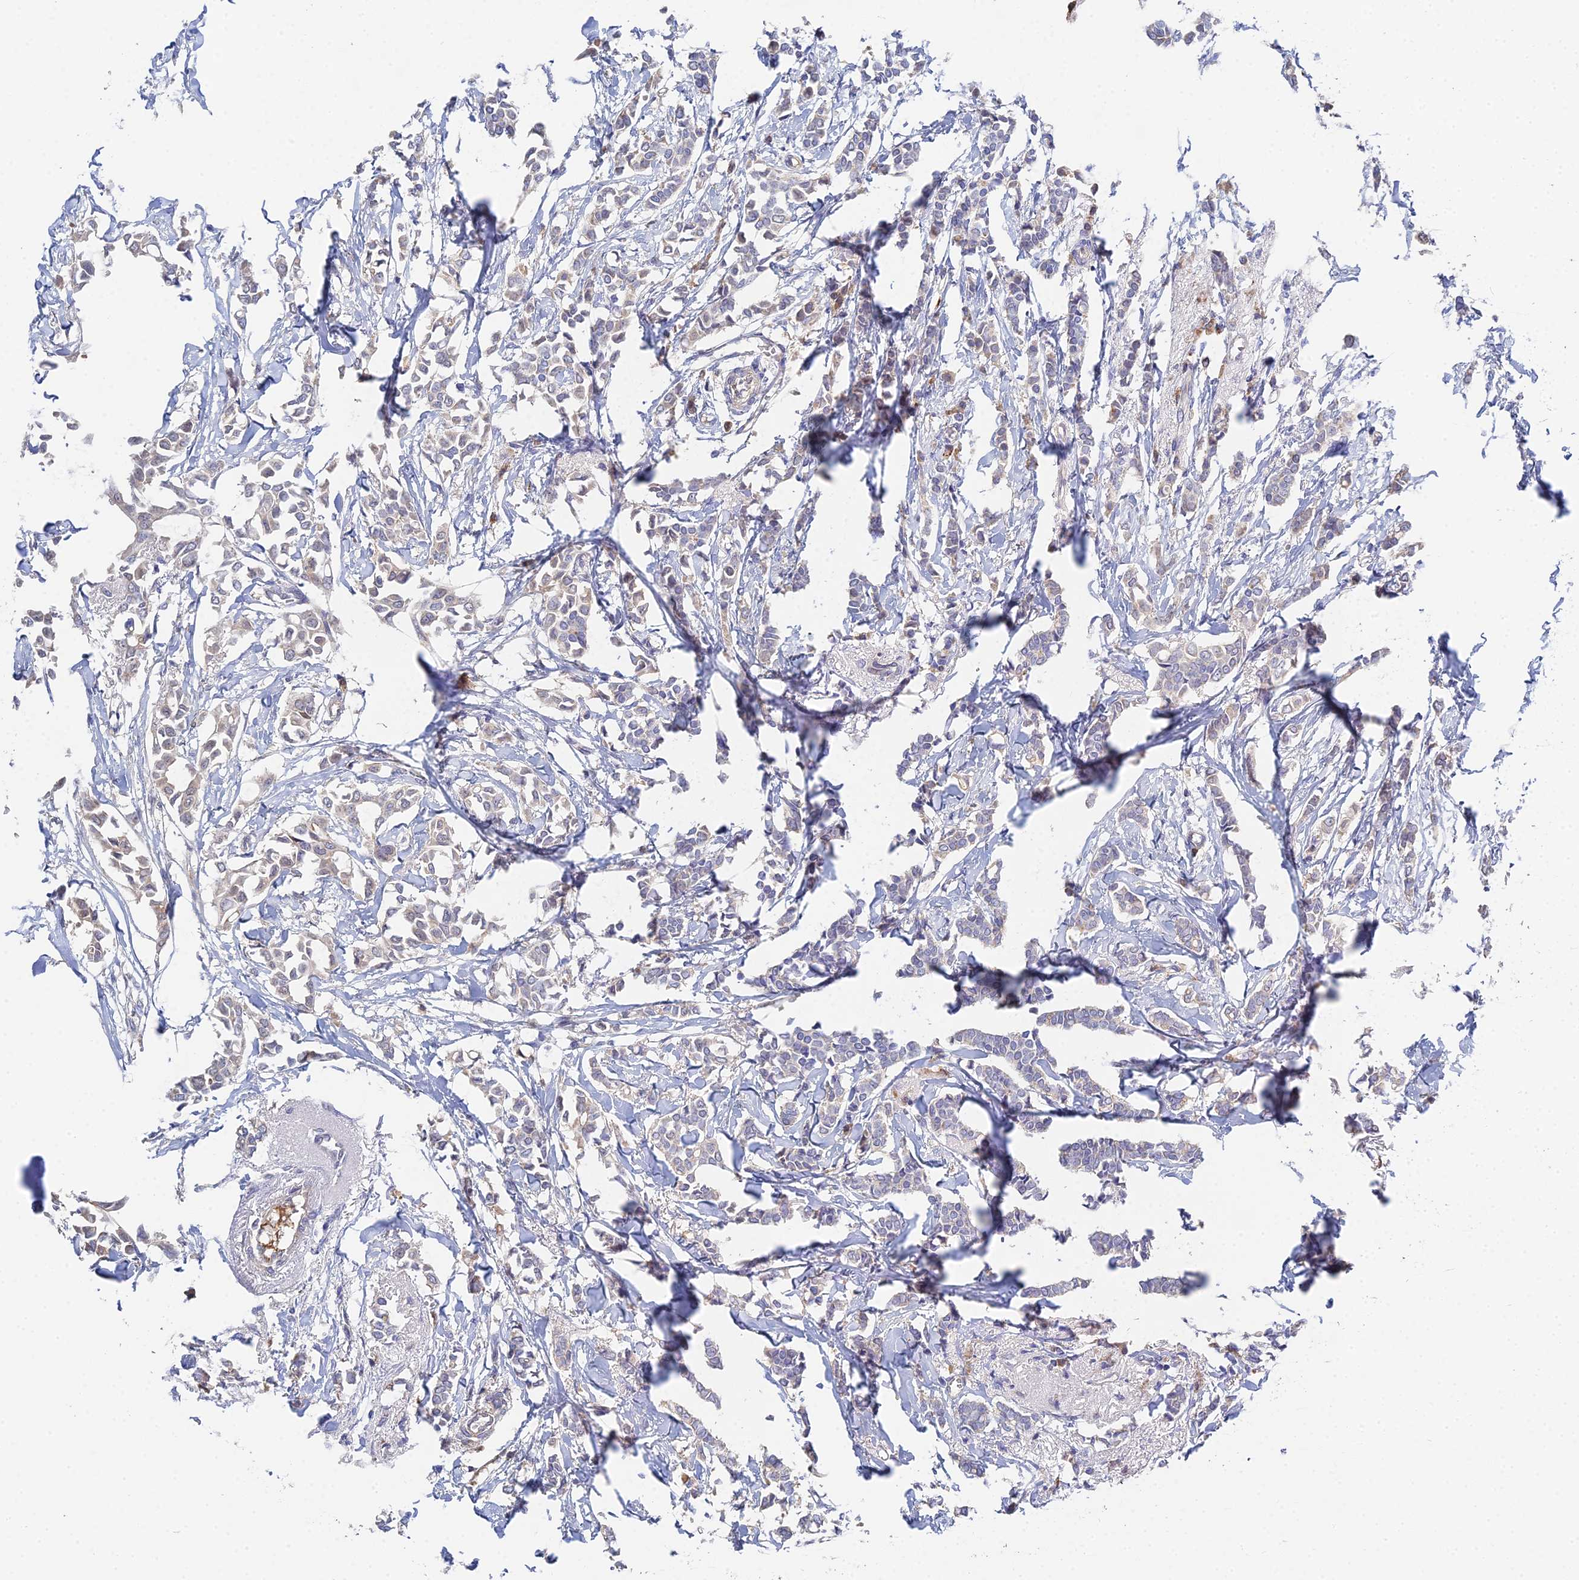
{"staining": {"intensity": "negative", "quantity": "none", "location": "none"}, "tissue": "breast cancer", "cell_type": "Tumor cells", "image_type": "cancer", "snomed": [{"axis": "morphology", "description": "Duct carcinoma"}, {"axis": "topography", "description": "Breast"}], "caption": "High power microscopy photomicrograph of an immunohistochemistry (IHC) image of breast cancer, revealing no significant staining in tumor cells.", "gene": "DNAH14", "patient": {"sex": "female", "age": 41}}